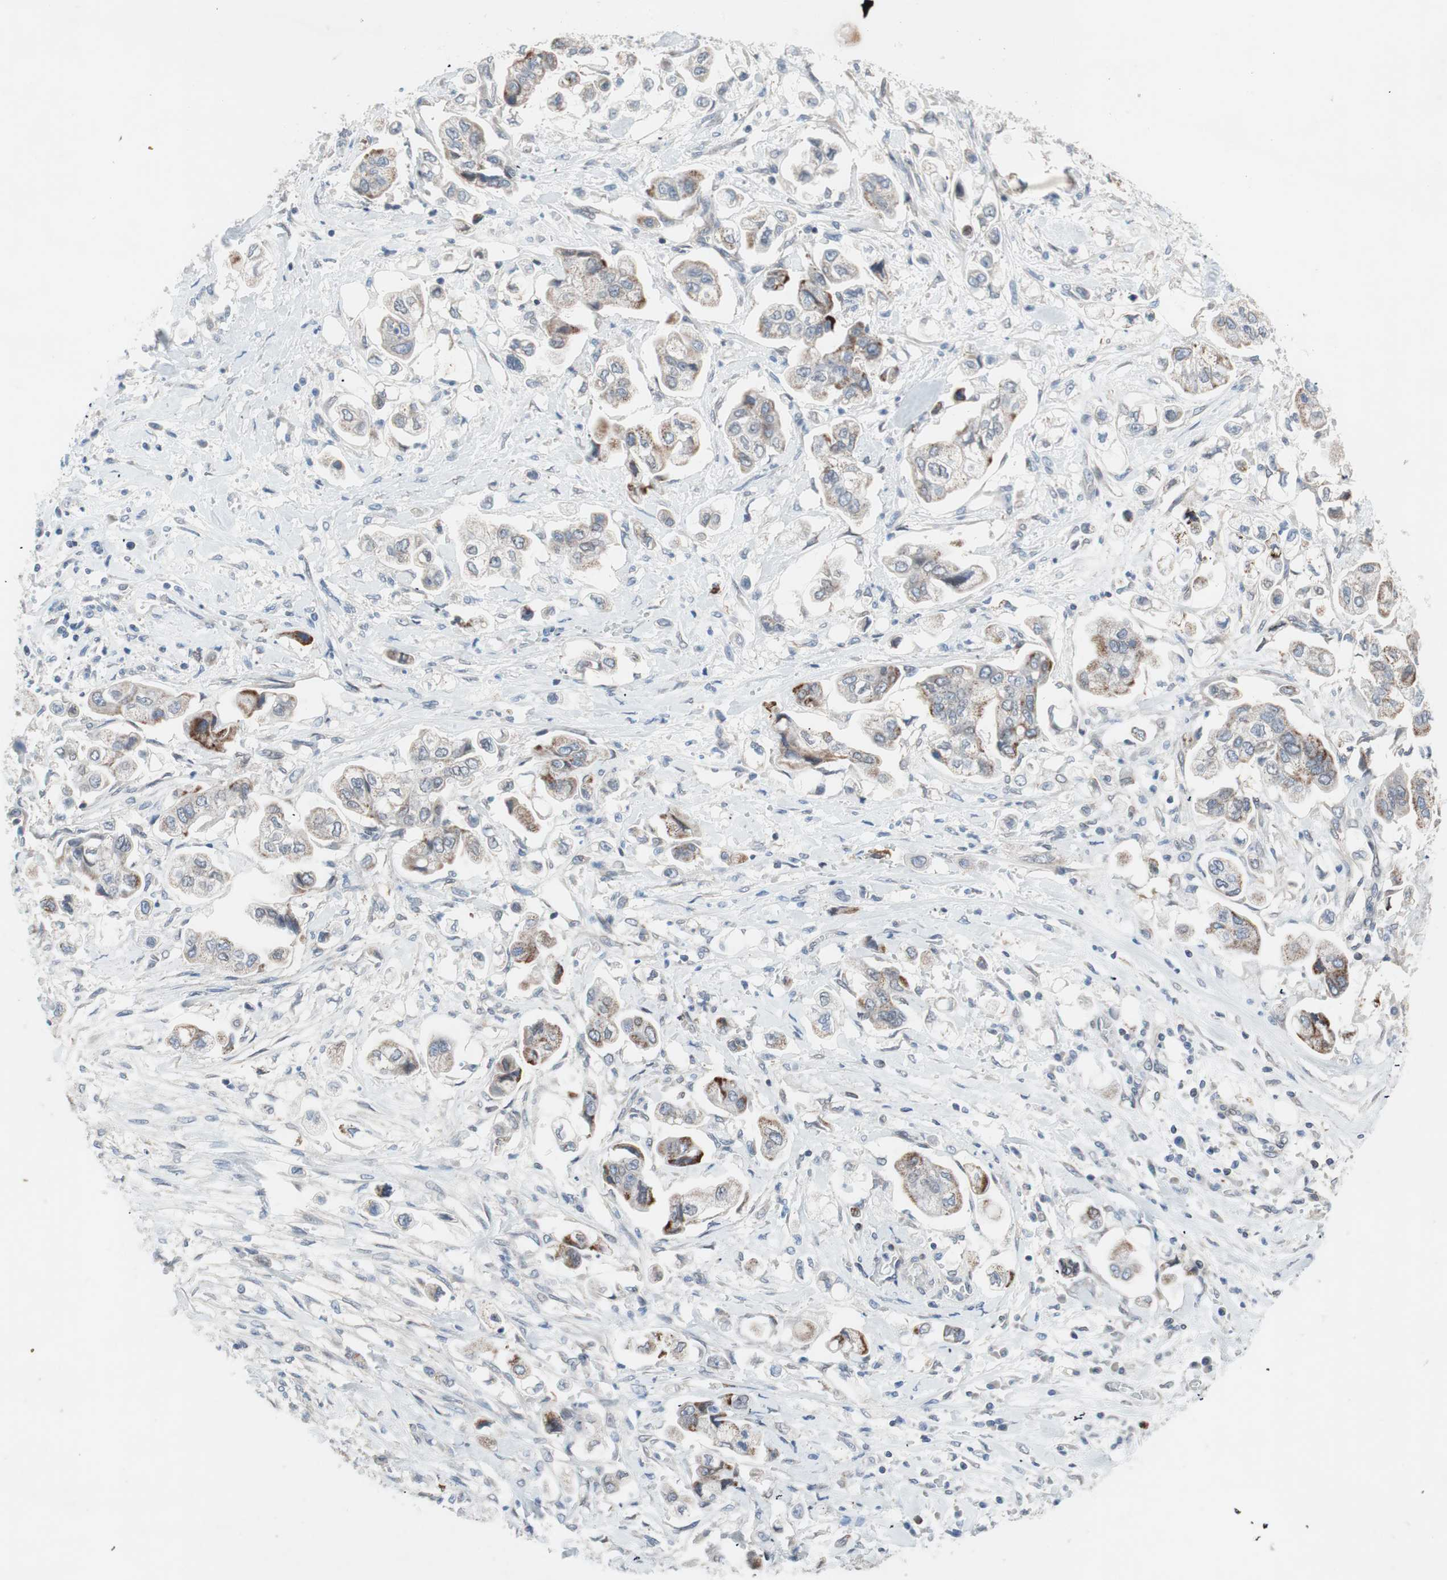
{"staining": {"intensity": "weak", "quantity": "25%-75%", "location": "cytoplasmic/membranous"}, "tissue": "stomach cancer", "cell_type": "Tumor cells", "image_type": "cancer", "snomed": [{"axis": "morphology", "description": "Adenocarcinoma, NOS"}, {"axis": "topography", "description": "Stomach"}], "caption": "A micrograph of human stomach cancer stained for a protein reveals weak cytoplasmic/membranous brown staining in tumor cells.", "gene": "ARNT2", "patient": {"sex": "male", "age": 62}}